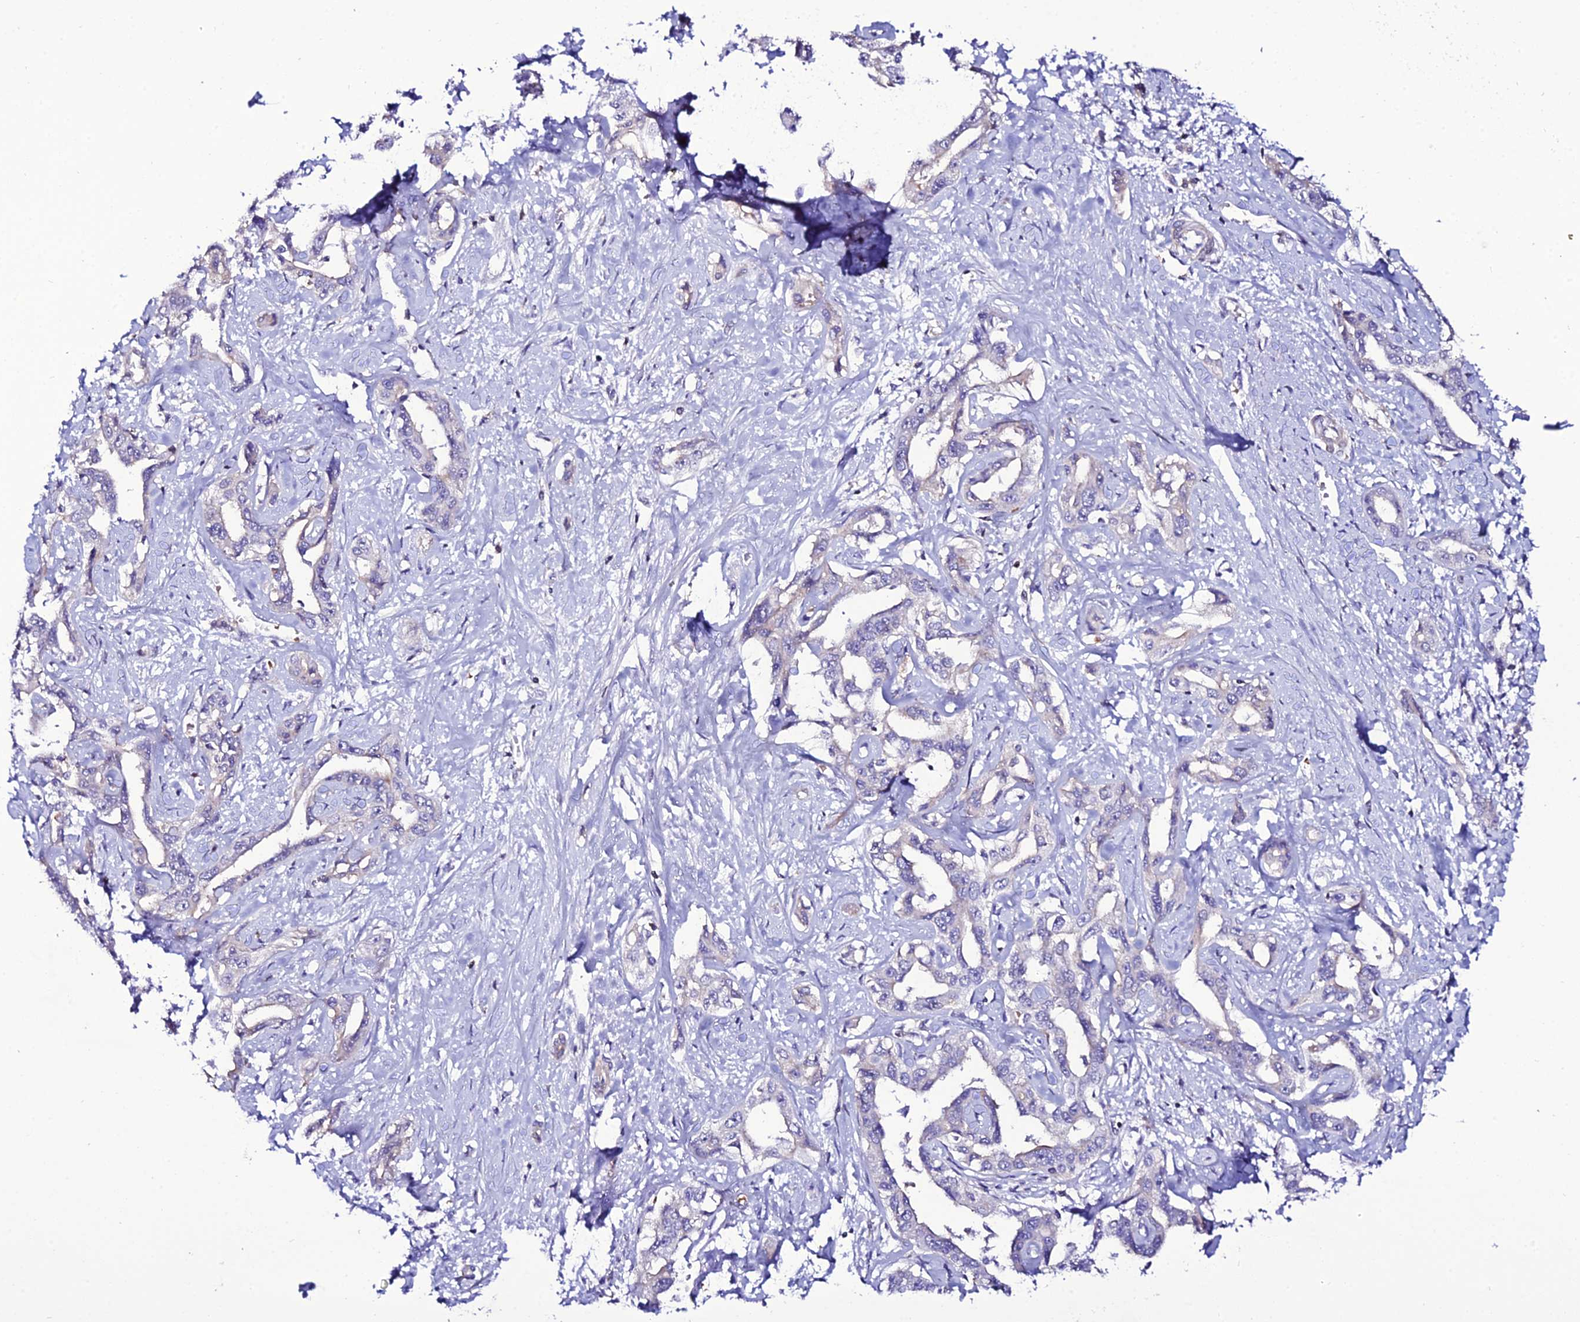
{"staining": {"intensity": "weak", "quantity": "25%-75%", "location": "cytoplasmic/membranous"}, "tissue": "liver cancer", "cell_type": "Tumor cells", "image_type": "cancer", "snomed": [{"axis": "morphology", "description": "Cholangiocarcinoma"}, {"axis": "topography", "description": "Liver"}], "caption": "Immunohistochemistry (IHC) image of cholangiocarcinoma (liver) stained for a protein (brown), which displays low levels of weak cytoplasmic/membranous staining in about 25%-75% of tumor cells.", "gene": "DEFB132", "patient": {"sex": "male", "age": 59}}